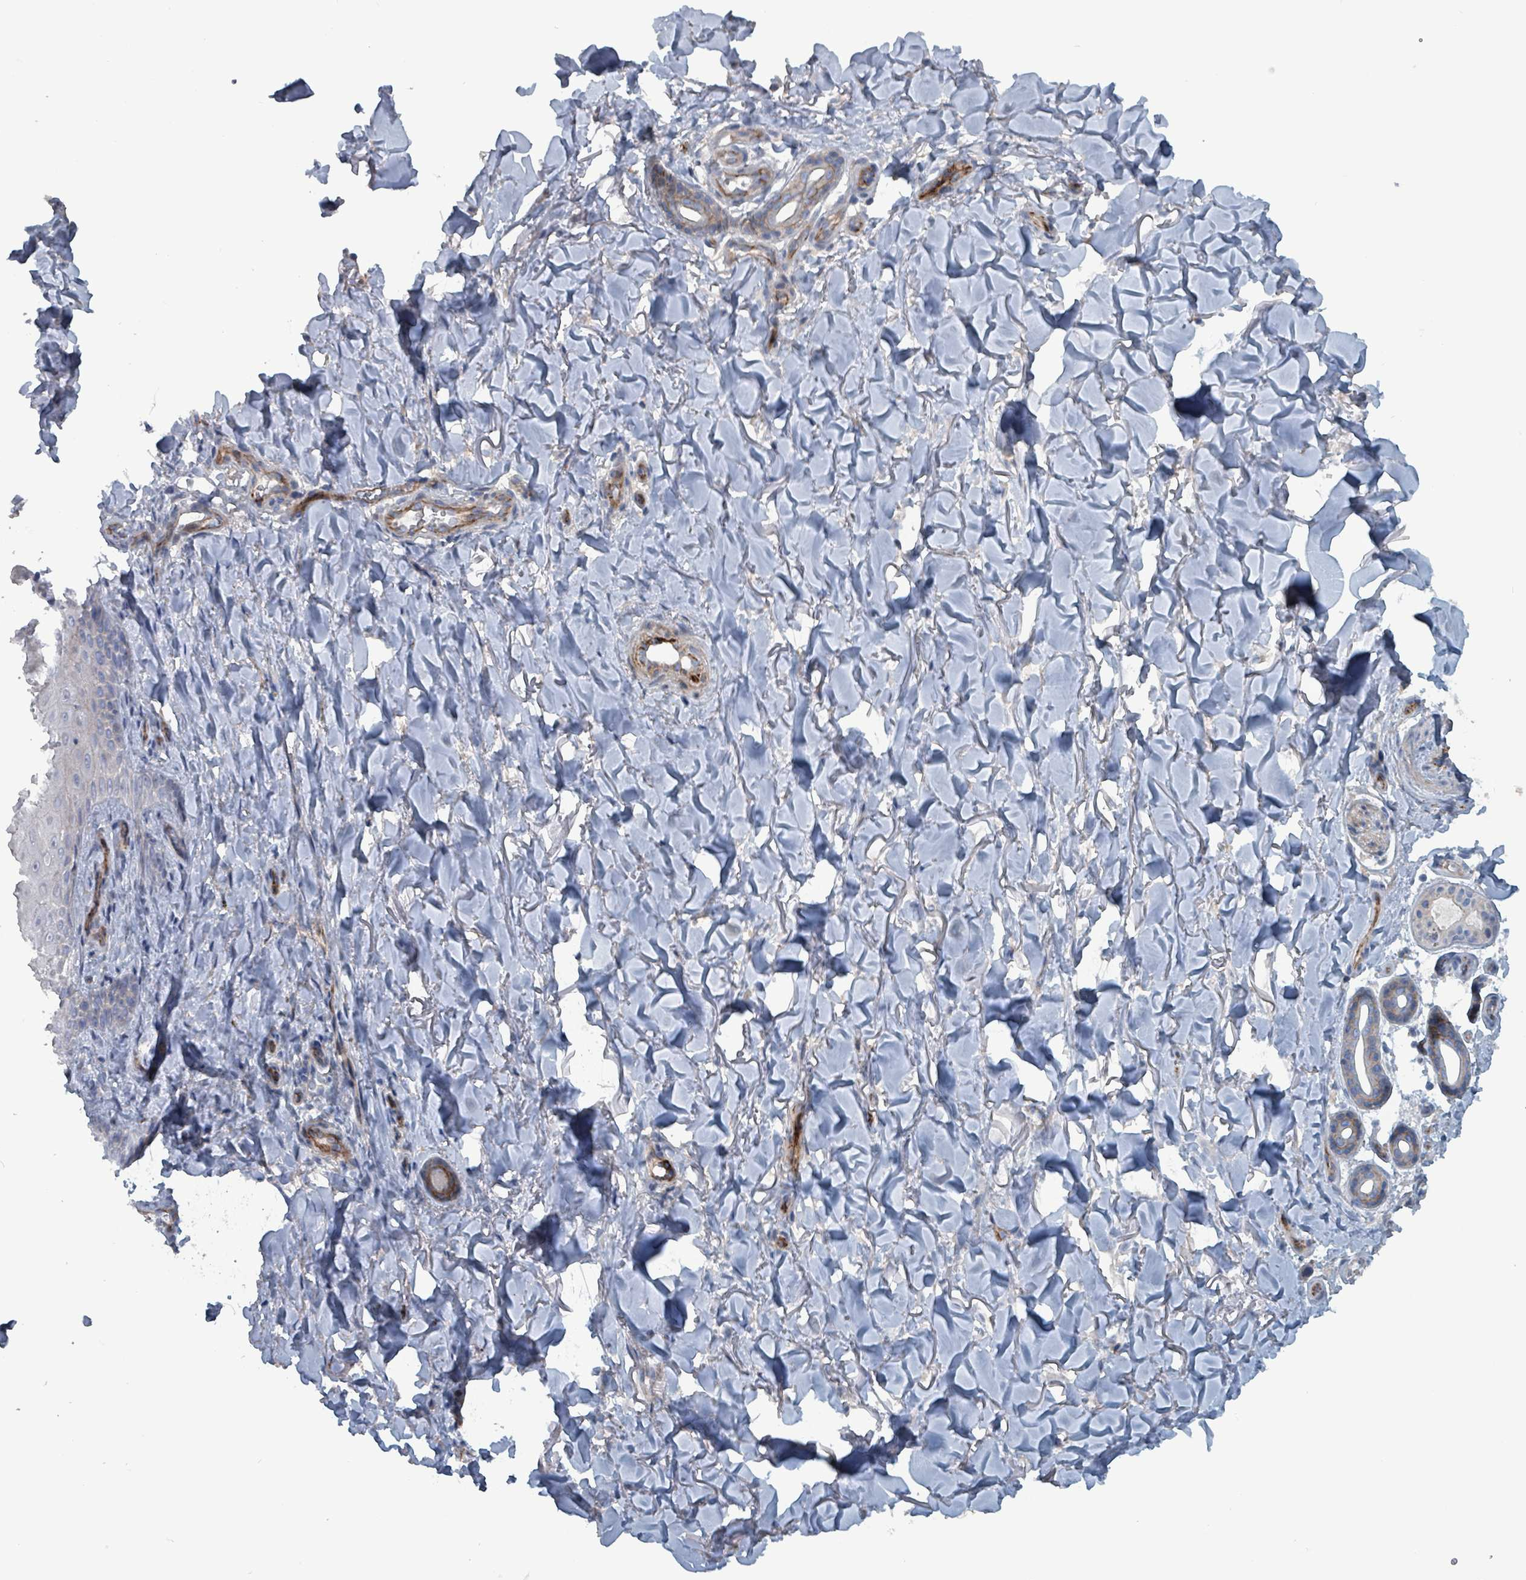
{"staining": {"intensity": "negative", "quantity": "none", "location": "none"}, "tissue": "skin", "cell_type": "Fibroblasts", "image_type": "normal", "snomed": [{"axis": "morphology", "description": "Normal tissue, NOS"}, {"axis": "topography", "description": "Skin"}], "caption": "Human skin stained for a protein using immunohistochemistry reveals no staining in fibroblasts.", "gene": "TAAR5", "patient": {"sex": "male", "age": 81}}